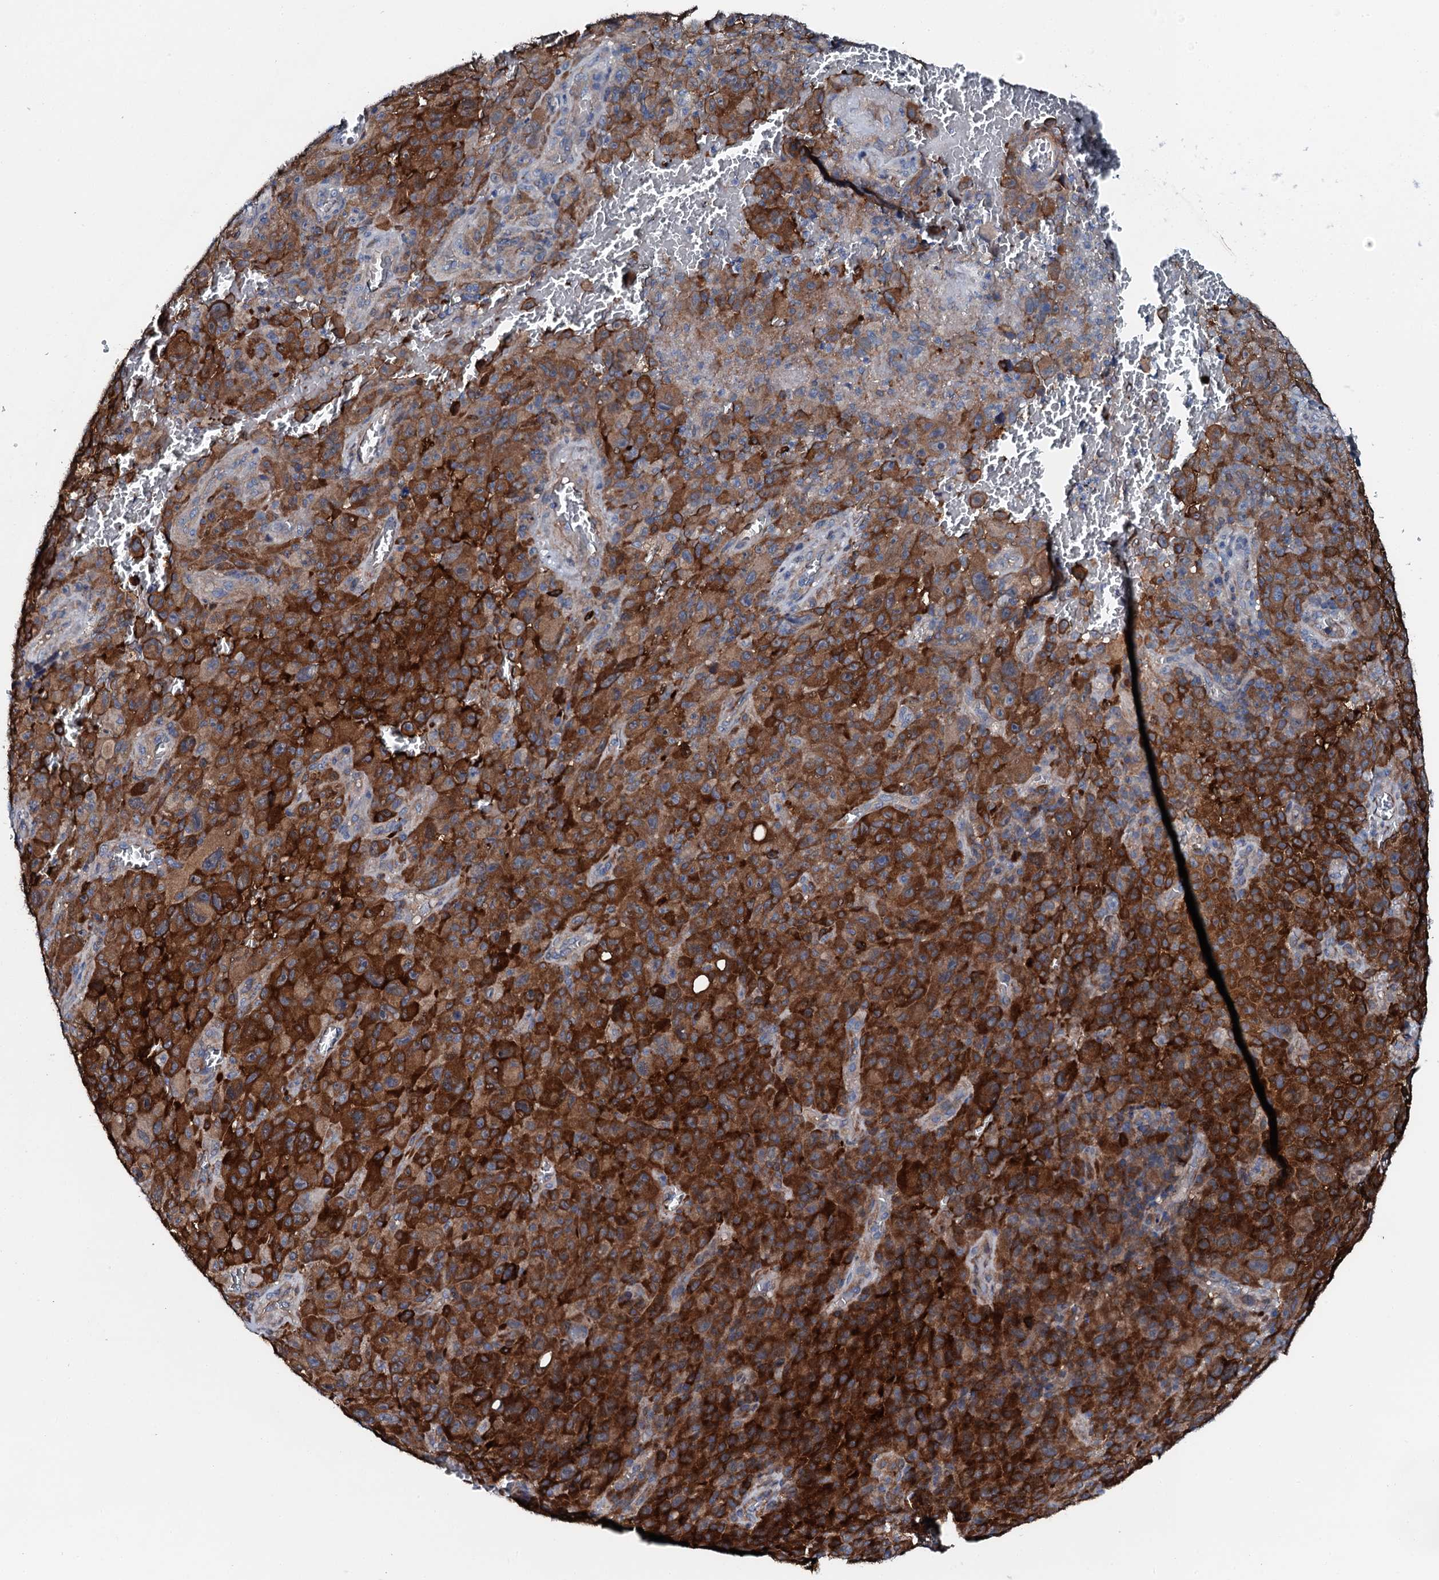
{"staining": {"intensity": "strong", "quantity": ">75%", "location": "cytoplasmic/membranous"}, "tissue": "melanoma", "cell_type": "Tumor cells", "image_type": "cancer", "snomed": [{"axis": "morphology", "description": "Malignant melanoma, NOS"}, {"axis": "topography", "description": "Skin"}], "caption": "Malignant melanoma stained with a protein marker displays strong staining in tumor cells.", "gene": "GFOD2", "patient": {"sex": "female", "age": 82}}